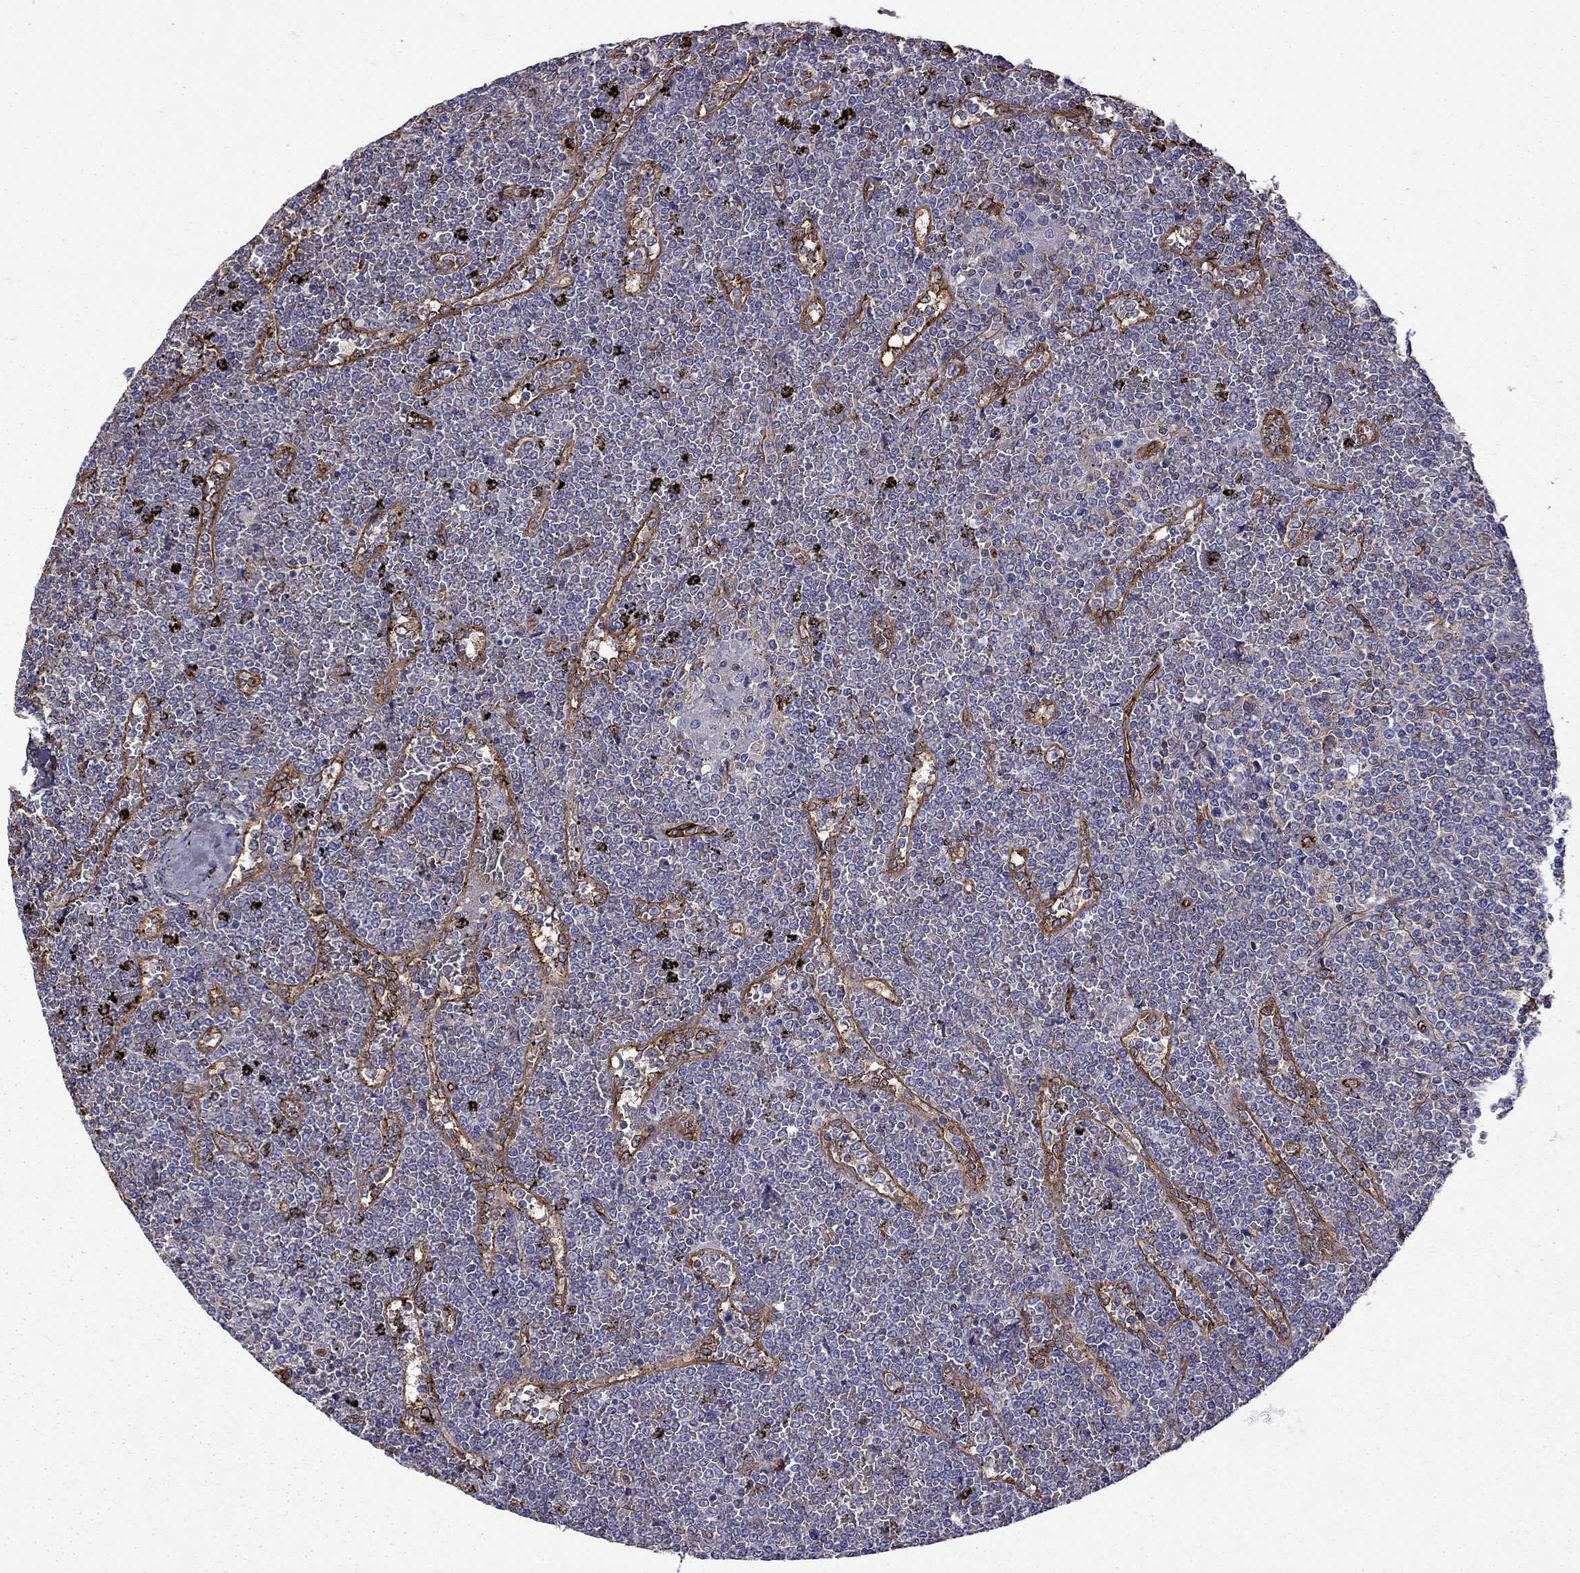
{"staining": {"intensity": "negative", "quantity": "none", "location": "none"}, "tissue": "lymphoma", "cell_type": "Tumor cells", "image_type": "cancer", "snomed": [{"axis": "morphology", "description": "Malignant lymphoma, non-Hodgkin's type, Low grade"}, {"axis": "topography", "description": "Spleen"}], "caption": "This histopathology image is of lymphoma stained with immunohistochemistry to label a protein in brown with the nuclei are counter-stained blue. There is no positivity in tumor cells. The staining was performed using DAB (3,3'-diaminobenzidine) to visualize the protein expression in brown, while the nuclei were stained in blue with hematoxylin (Magnification: 20x).", "gene": "MAP4", "patient": {"sex": "female", "age": 19}}